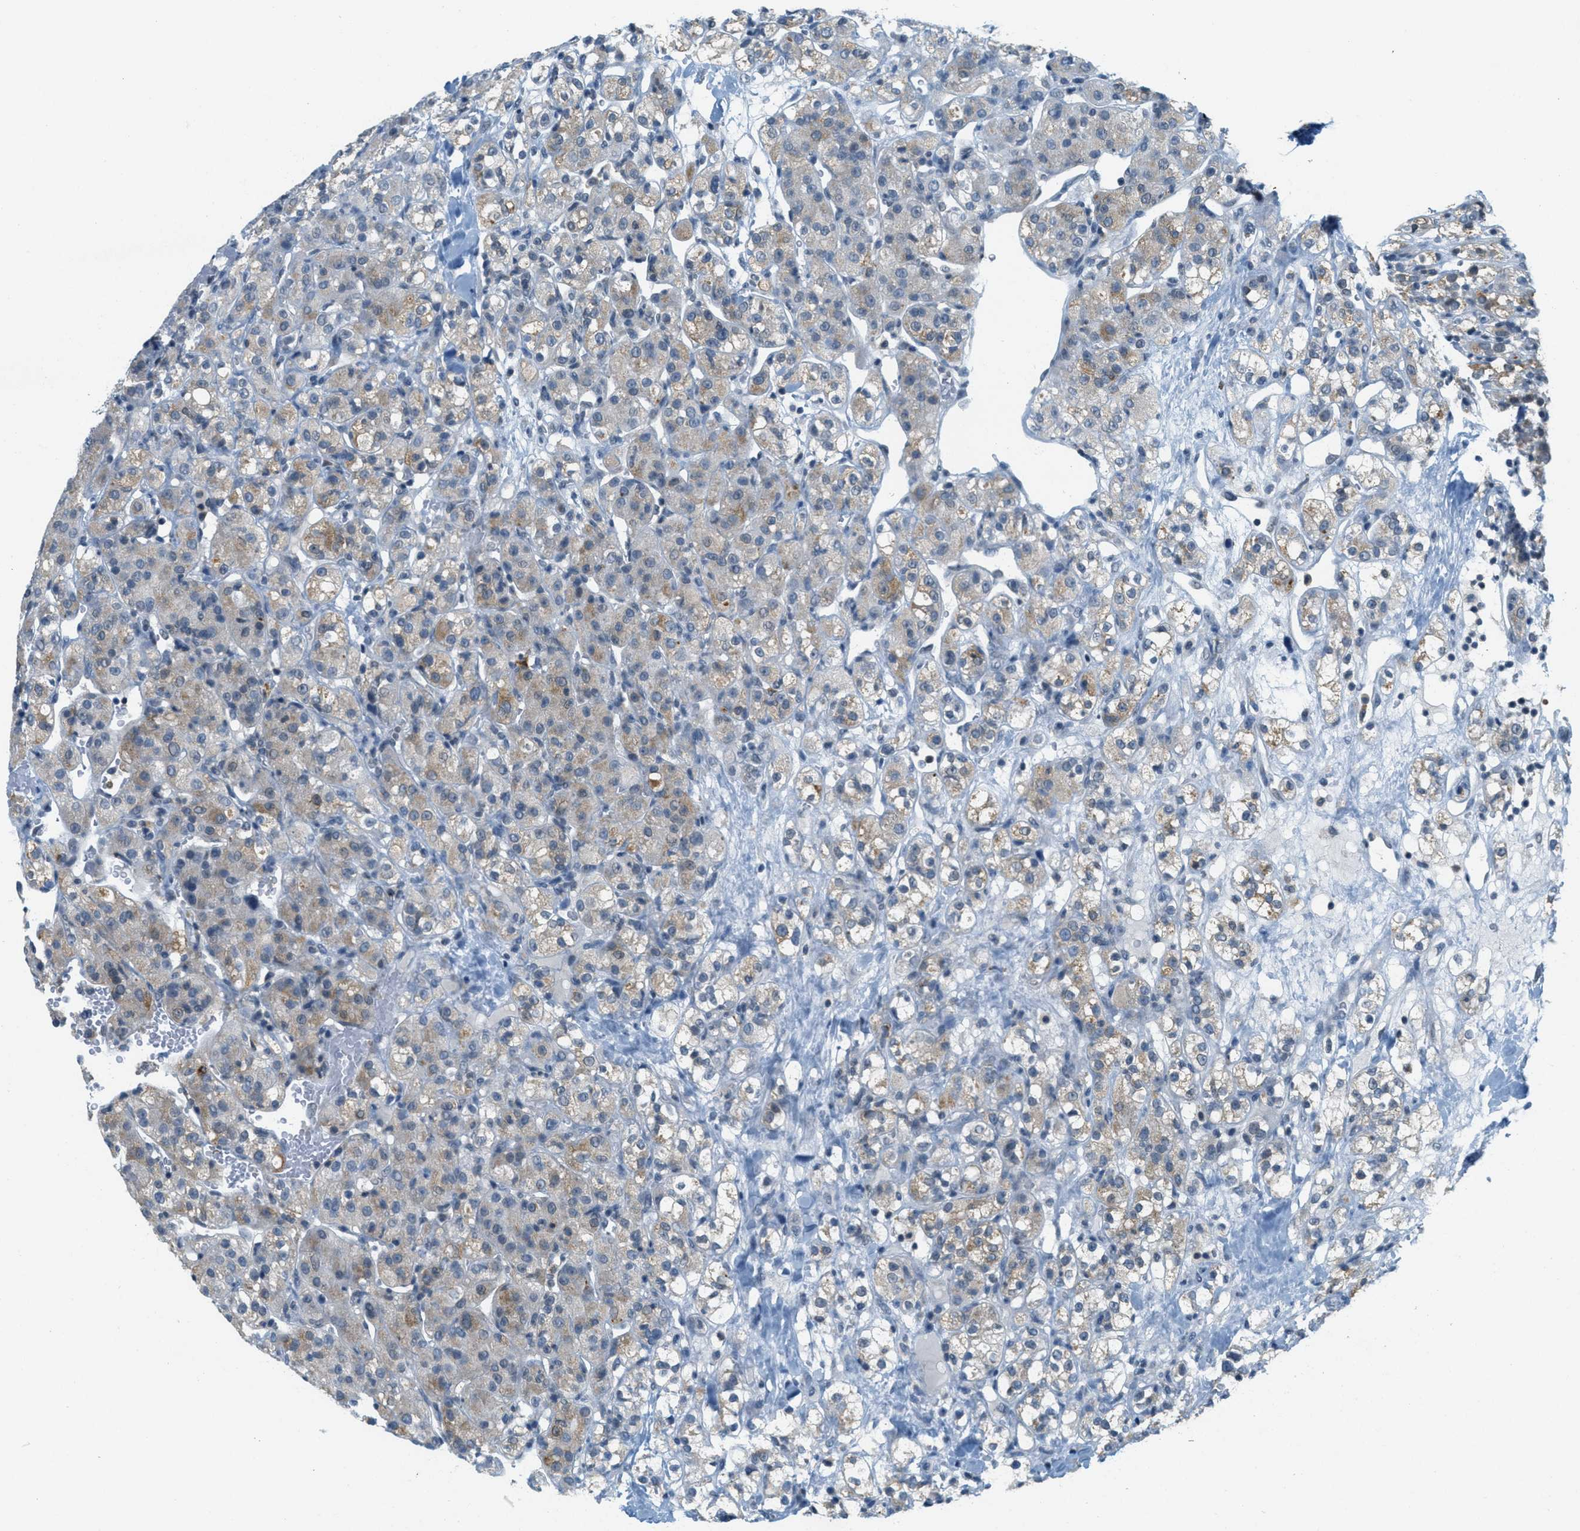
{"staining": {"intensity": "weak", "quantity": ">75%", "location": "cytoplasmic/membranous"}, "tissue": "renal cancer", "cell_type": "Tumor cells", "image_type": "cancer", "snomed": [{"axis": "morphology", "description": "Normal tissue, NOS"}, {"axis": "morphology", "description": "Adenocarcinoma, NOS"}, {"axis": "topography", "description": "Kidney"}], "caption": "IHC of renal cancer shows low levels of weak cytoplasmic/membranous positivity in approximately >75% of tumor cells.", "gene": "FYN", "patient": {"sex": "male", "age": 61}}